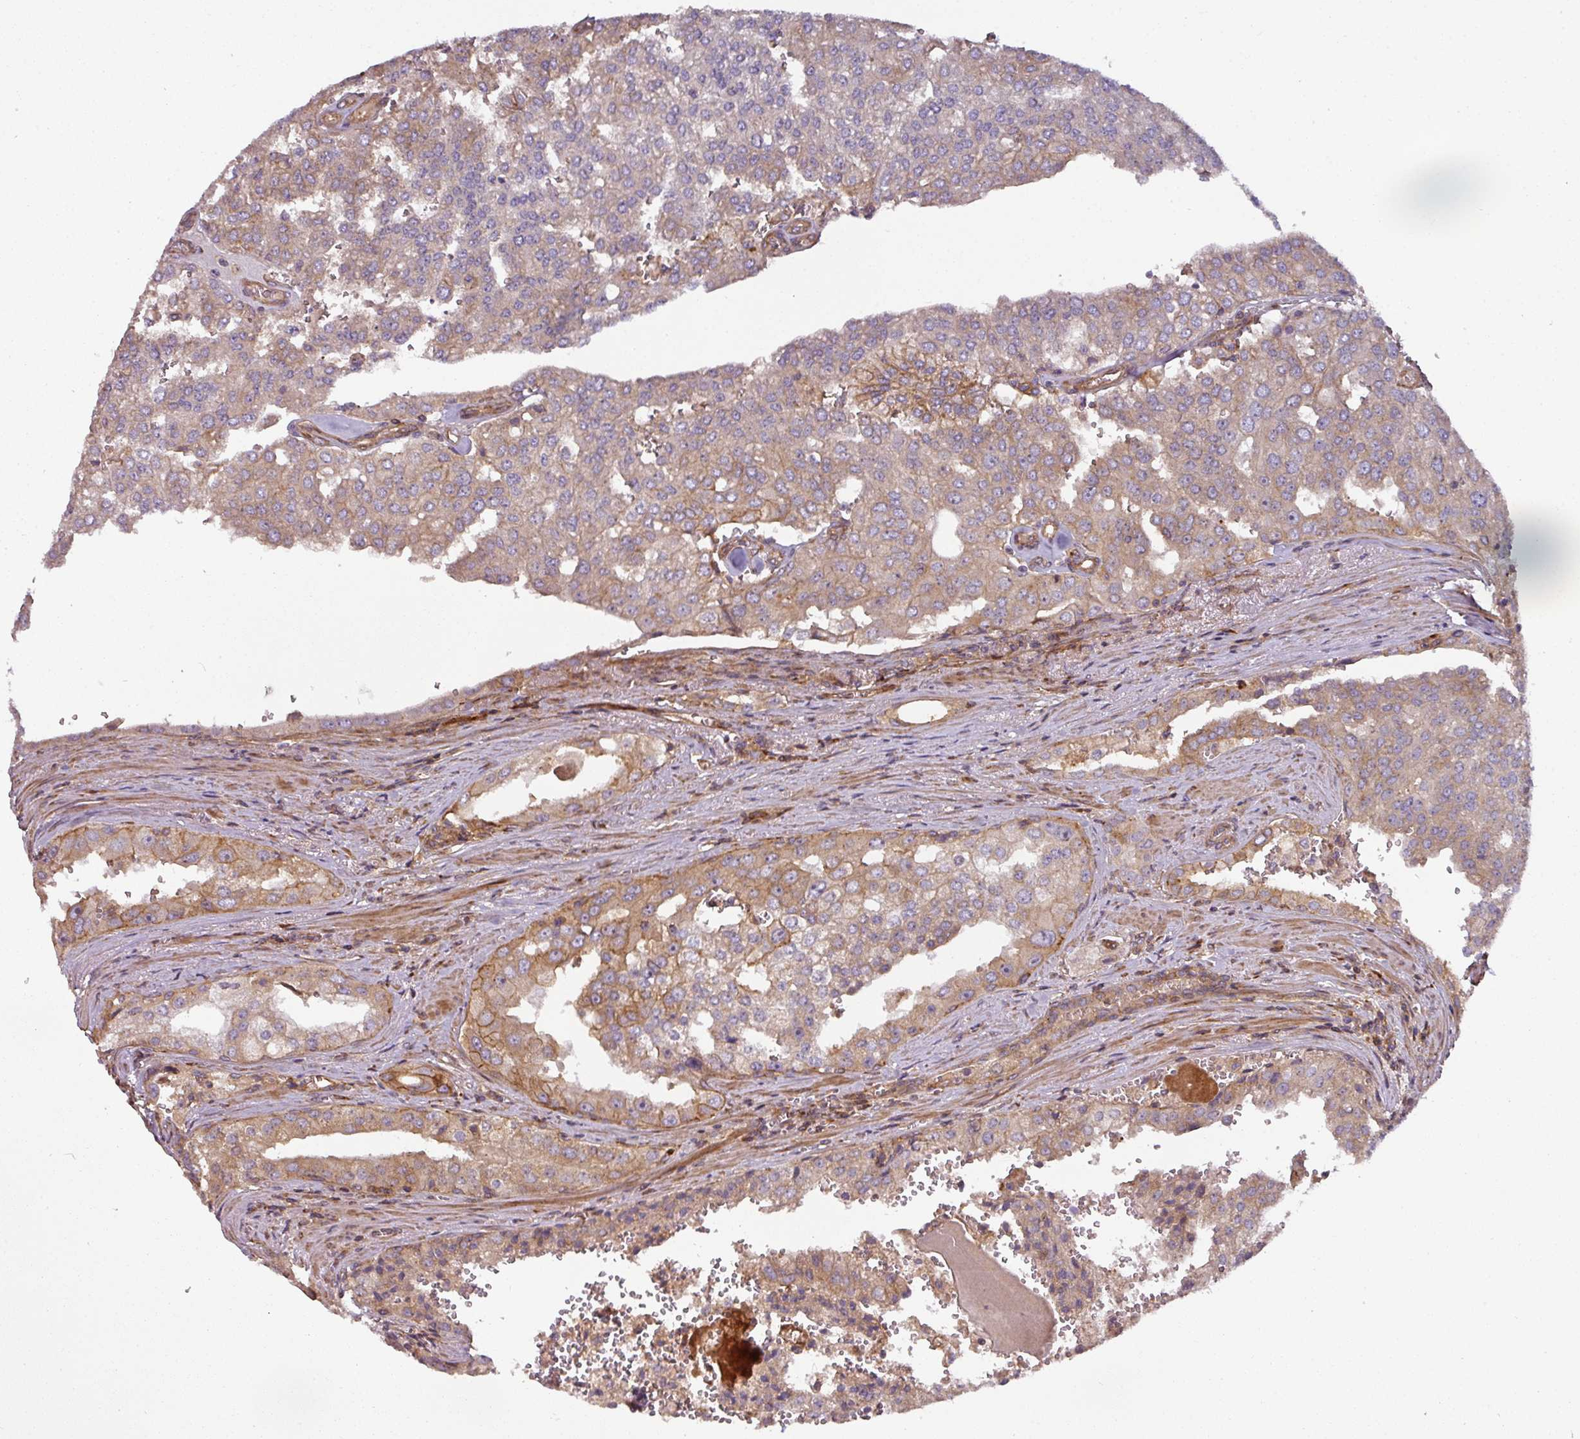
{"staining": {"intensity": "moderate", "quantity": ">75%", "location": "cytoplasmic/membranous"}, "tissue": "prostate cancer", "cell_type": "Tumor cells", "image_type": "cancer", "snomed": [{"axis": "morphology", "description": "Adenocarcinoma, High grade"}, {"axis": "topography", "description": "Prostate"}], "caption": "This image demonstrates immunohistochemistry (IHC) staining of human prostate cancer (high-grade adenocarcinoma), with medium moderate cytoplasmic/membranous expression in approximately >75% of tumor cells.", "gene": "CASP2", "patient": {"sex": "male", "age": 68}}